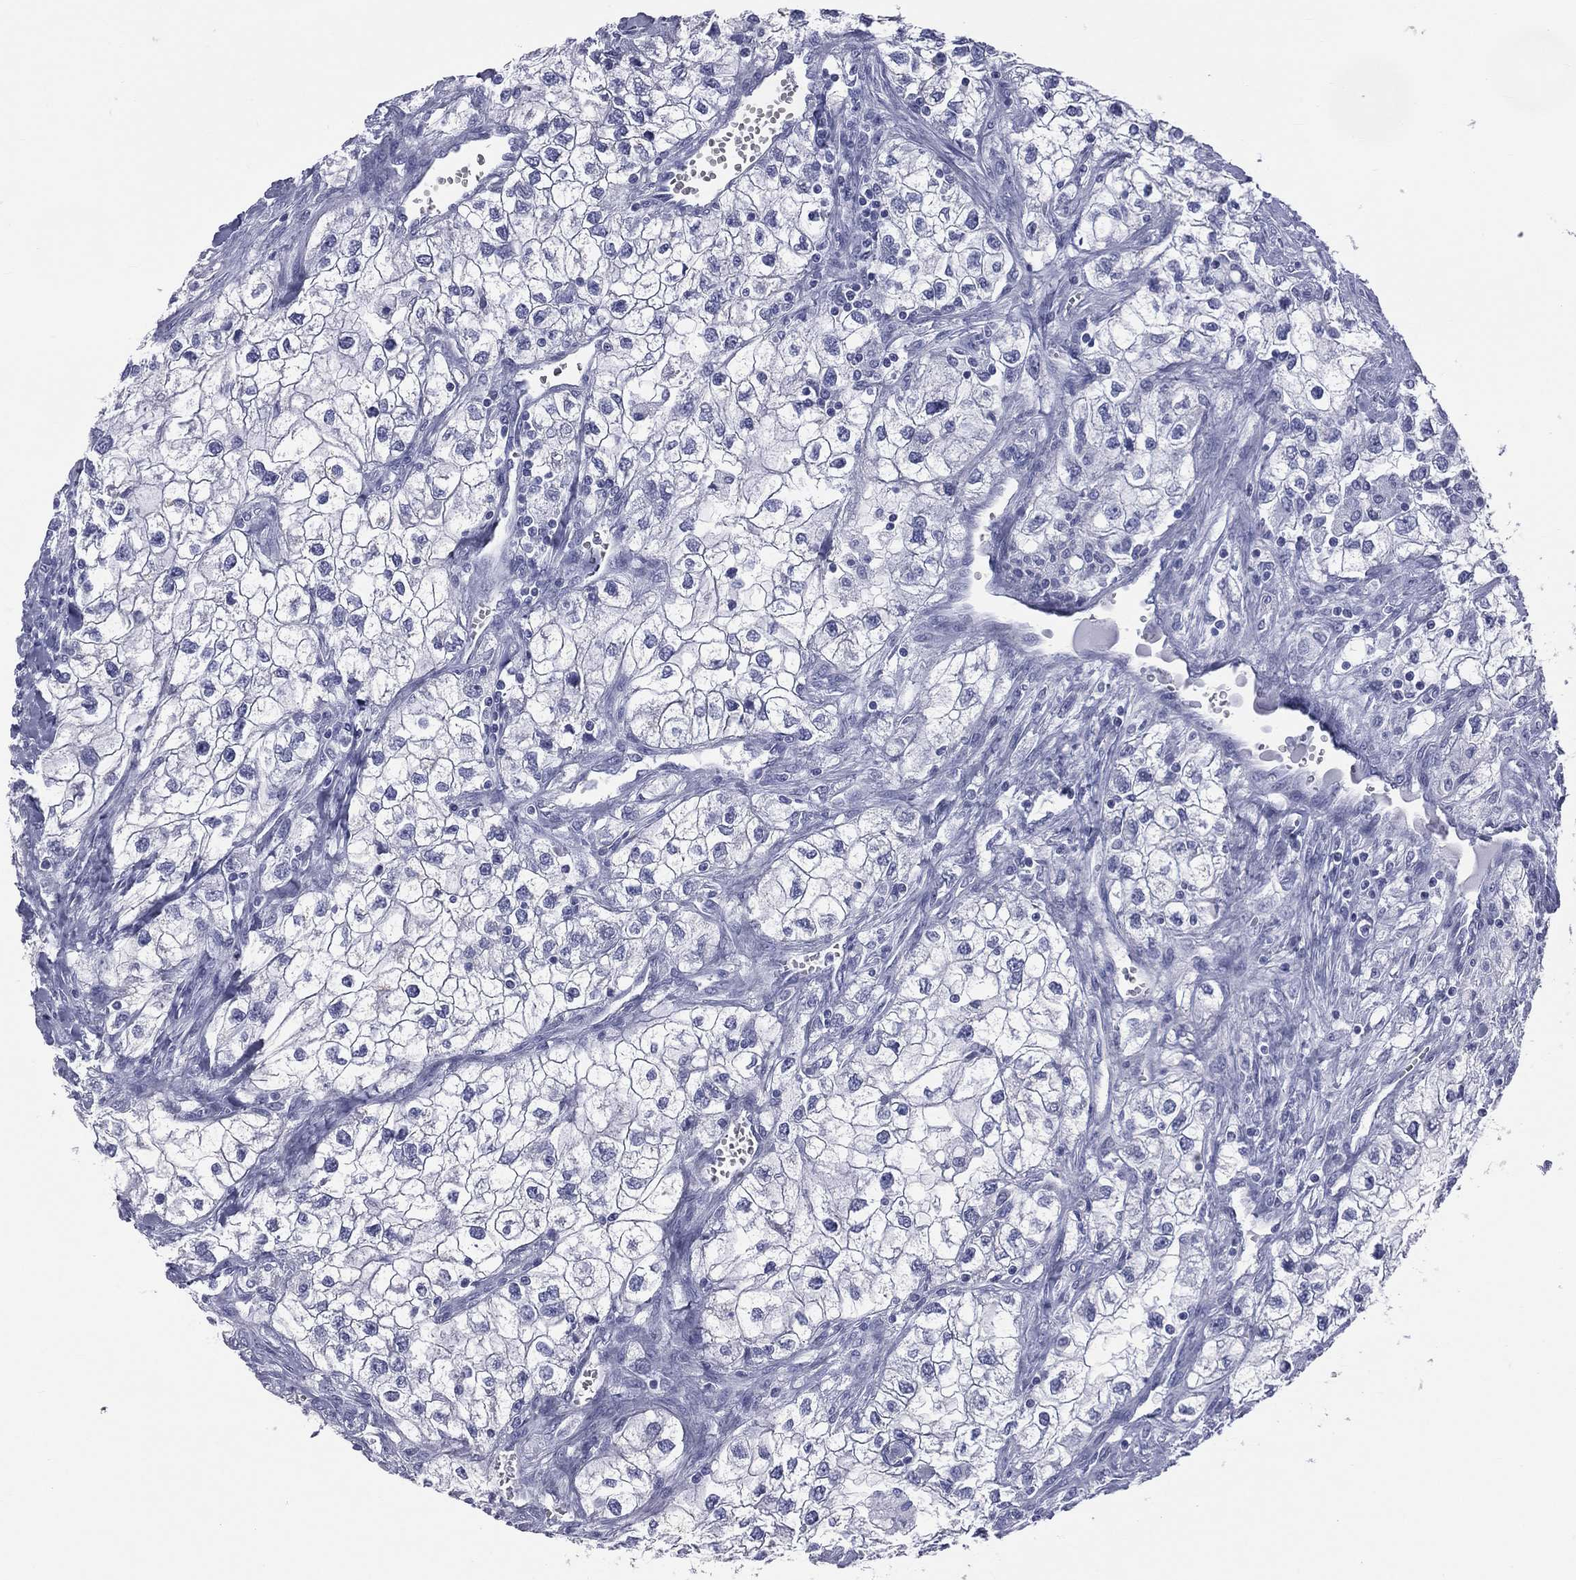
{"staining": {"intensity": "negative", "quantity": "none", "location": "none"}, "tissue": "renal cancer", "cell_type": "Tumor cells", "image_type": "cancer", "snomed": [{"axis": "morphology", "description": "Adenocarcinoma, NOS"}, {"axis": "topography", "description": "Kidney"}], "caption": "Human renal cancer stained for a protein using IHC reveals no staining in tumor cells.", "gene": "MLN", "patient": {"sex": "male", "age": 59}}